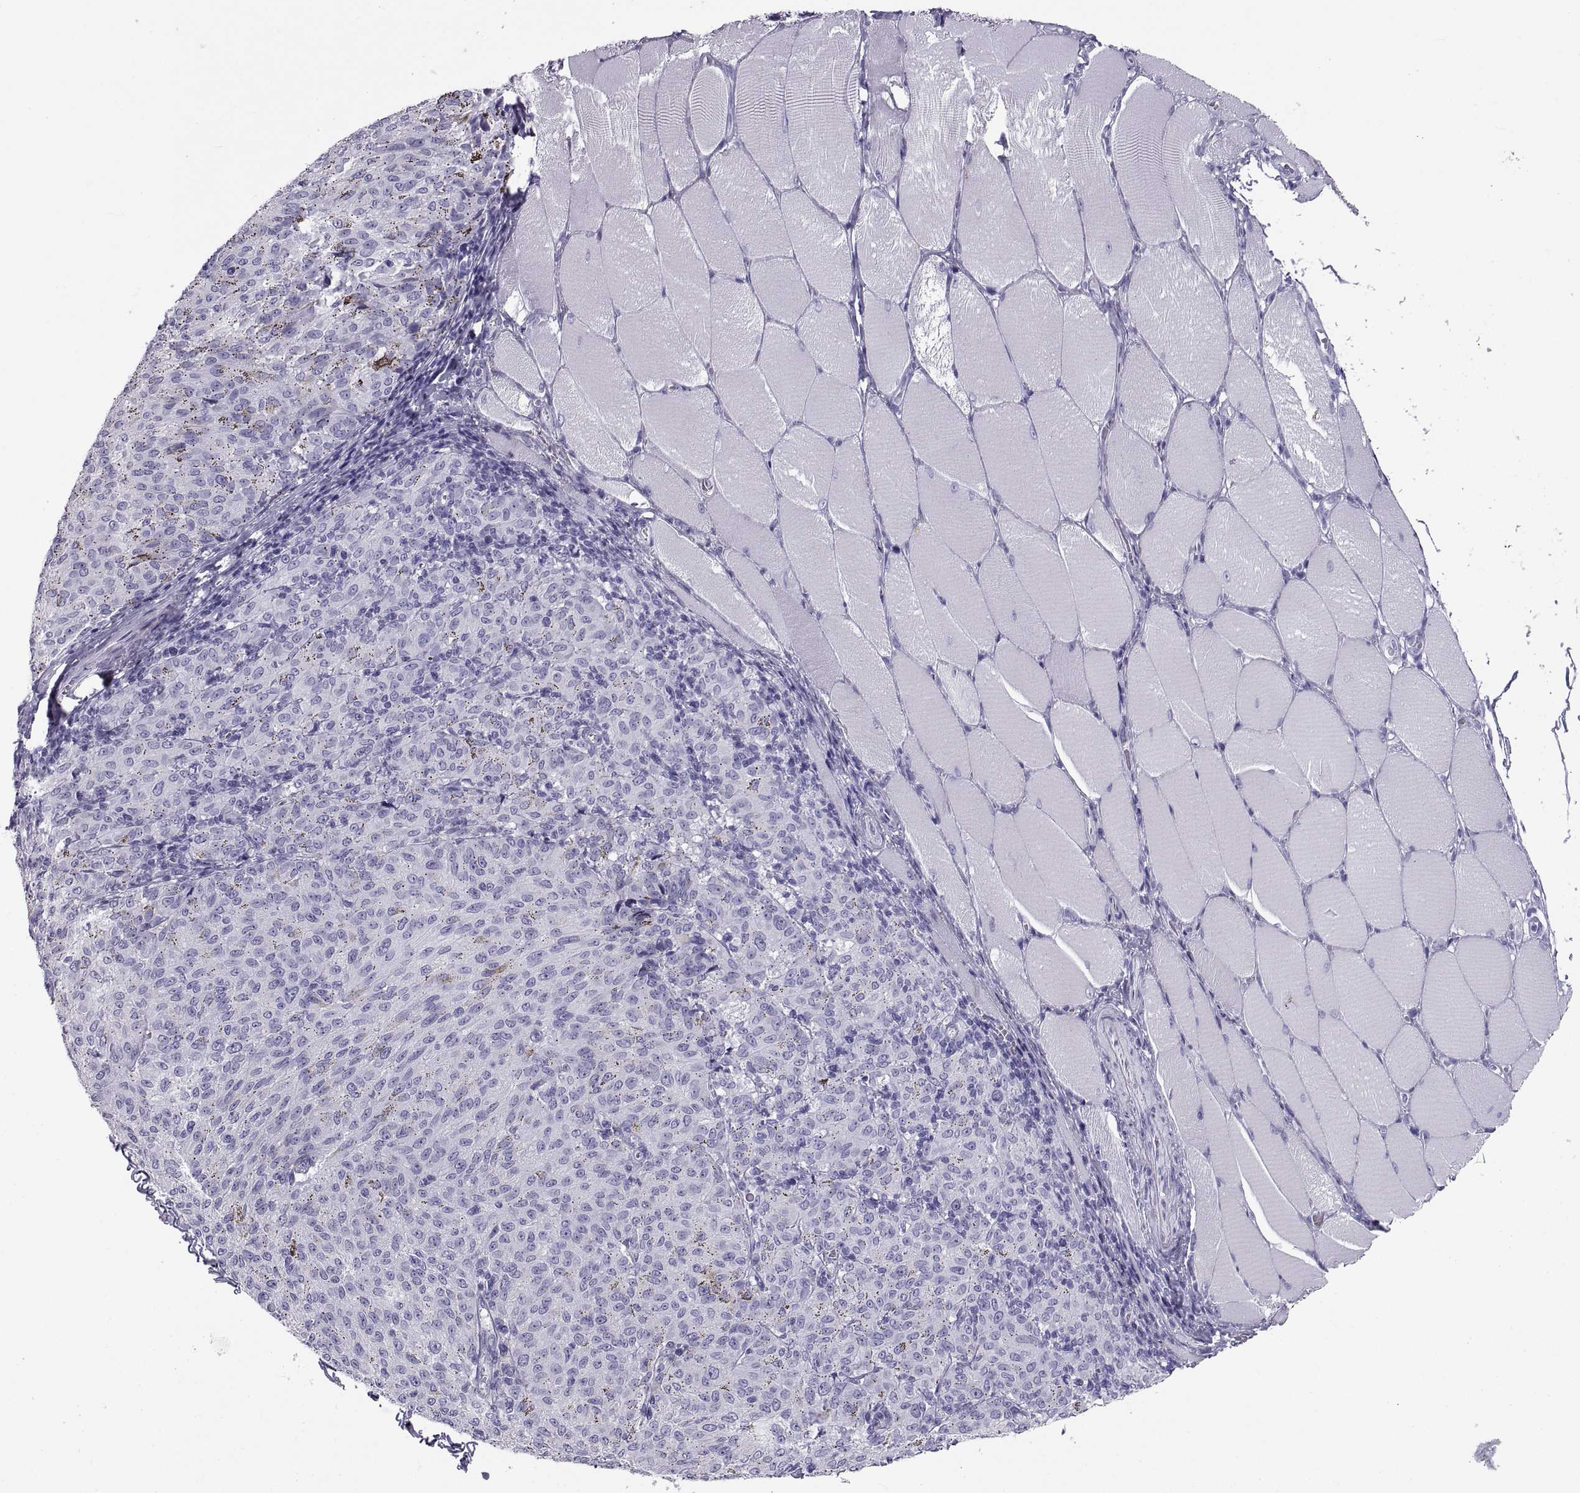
{"staining": {"intensity": "negative", "quantity": "none", "location": "none"}, "tissue": "melanoma", "cell_type": "Tumor cells", "image_type": "cancer", "snomed": [{"axis": "morphology", "description": "Malignant melanoma, NOS"}, {"axis": "topography", "description": "Skin"}], "caption": "High power microscopy micrograph of an immunohistochemistry (IHC) histopathology image of malignant melanoma, revealing no significant expression in tumor cells.", "gene": "RLBP1", "patient": {"sex": "female", "age": 72}}